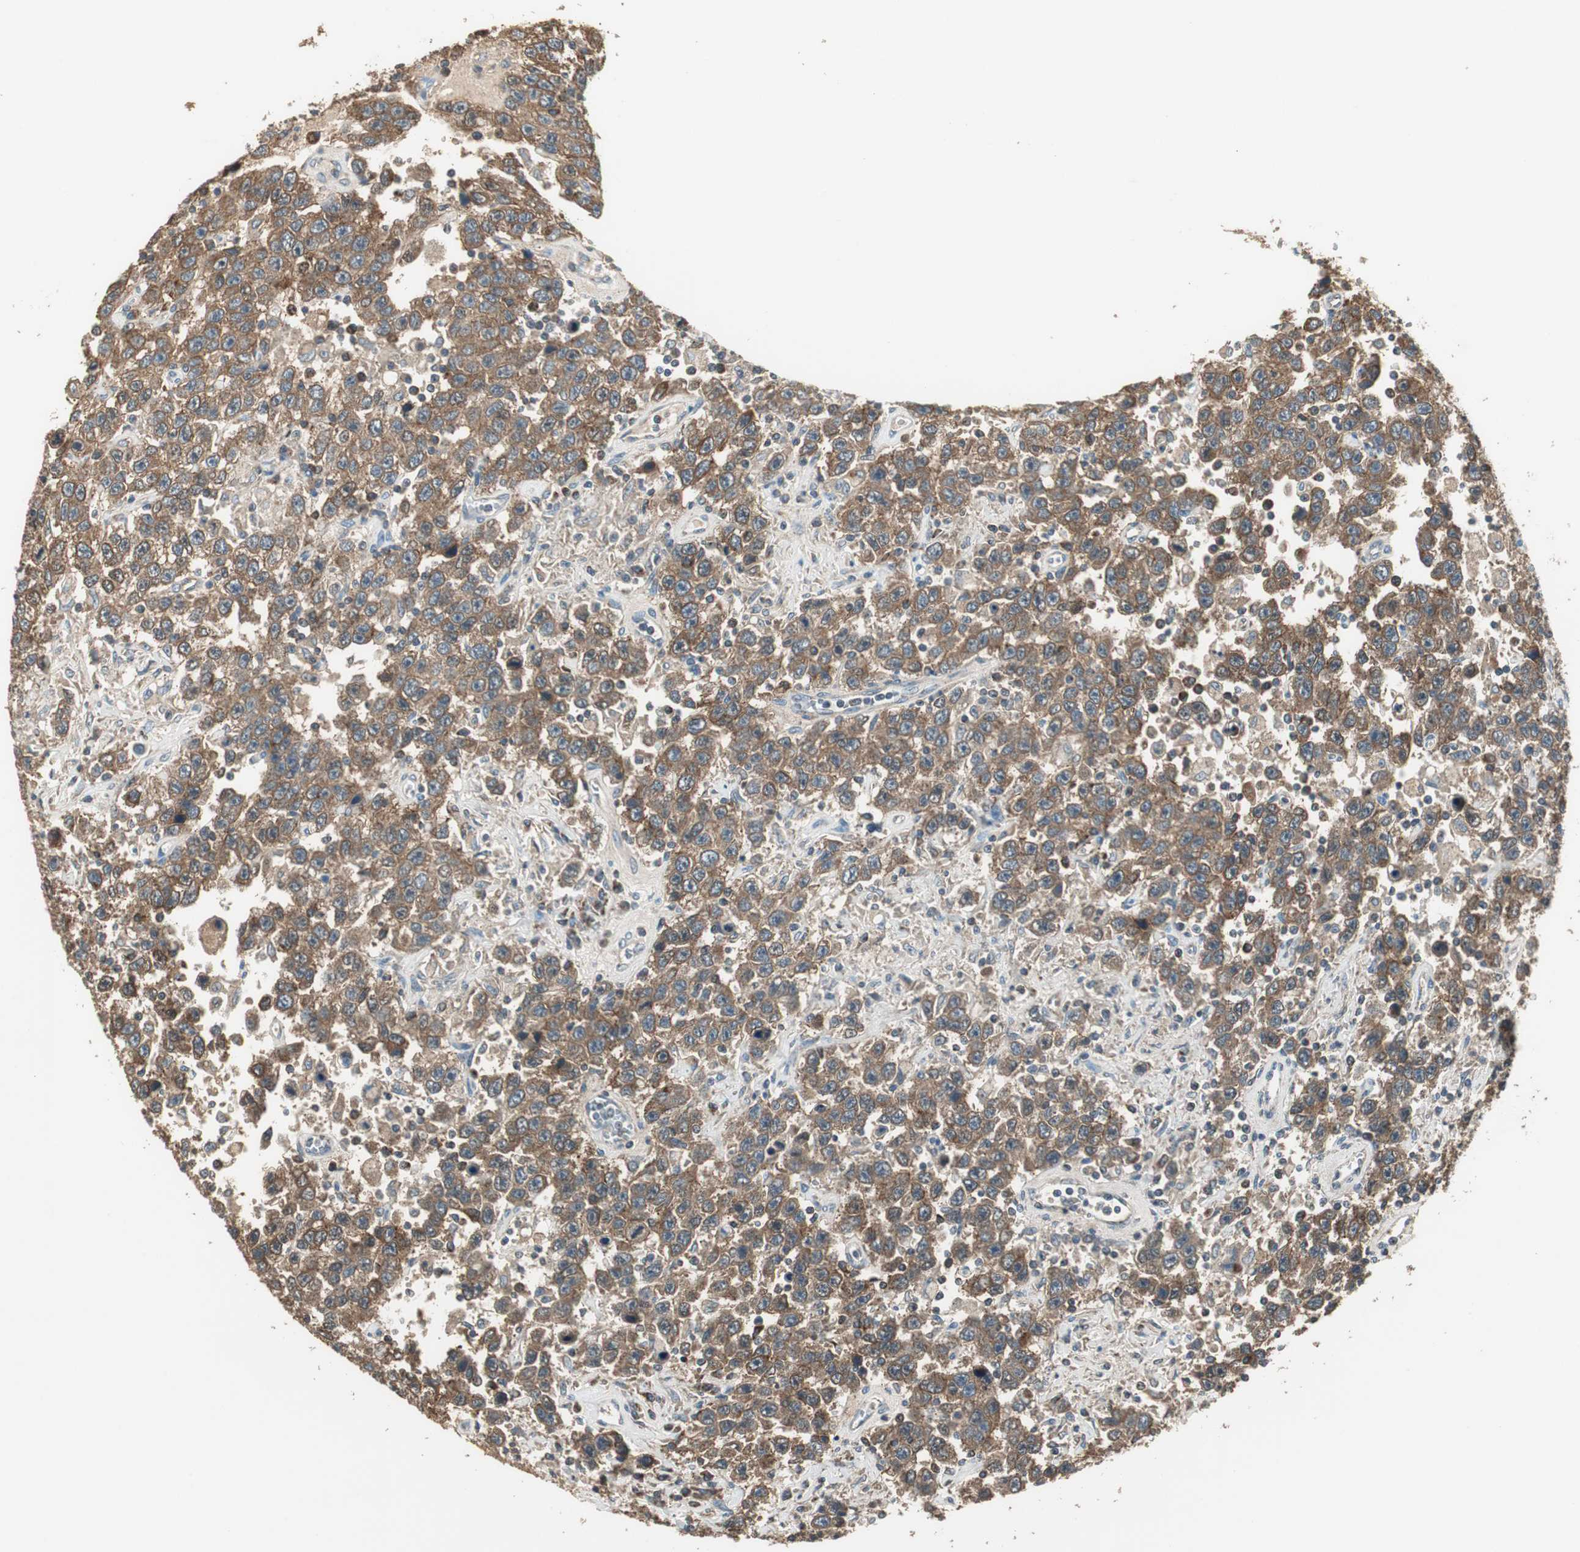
{"staining": {"intensity": "strong", "quantity": ">75%", "location": "cytoplasmic/membranous"}, "tissue": "testis cancer", "cell_type": "Tumor cells", "image_type": "cancer", "snomed": [{"axis": "morphology", "description": "Seminoma, NOS"}, {"axis": "topography", "description": "Testis"}], "caption": "Brown immunohistochemical staining in testis cancer reveals strong cytoplasmic/membranous expression in approximately >75% of tumor cells. (IHC, brightfield microscopy, high magnification).", "gene": "MSTO1", "patient": {"sex": "male", "age": 41}}